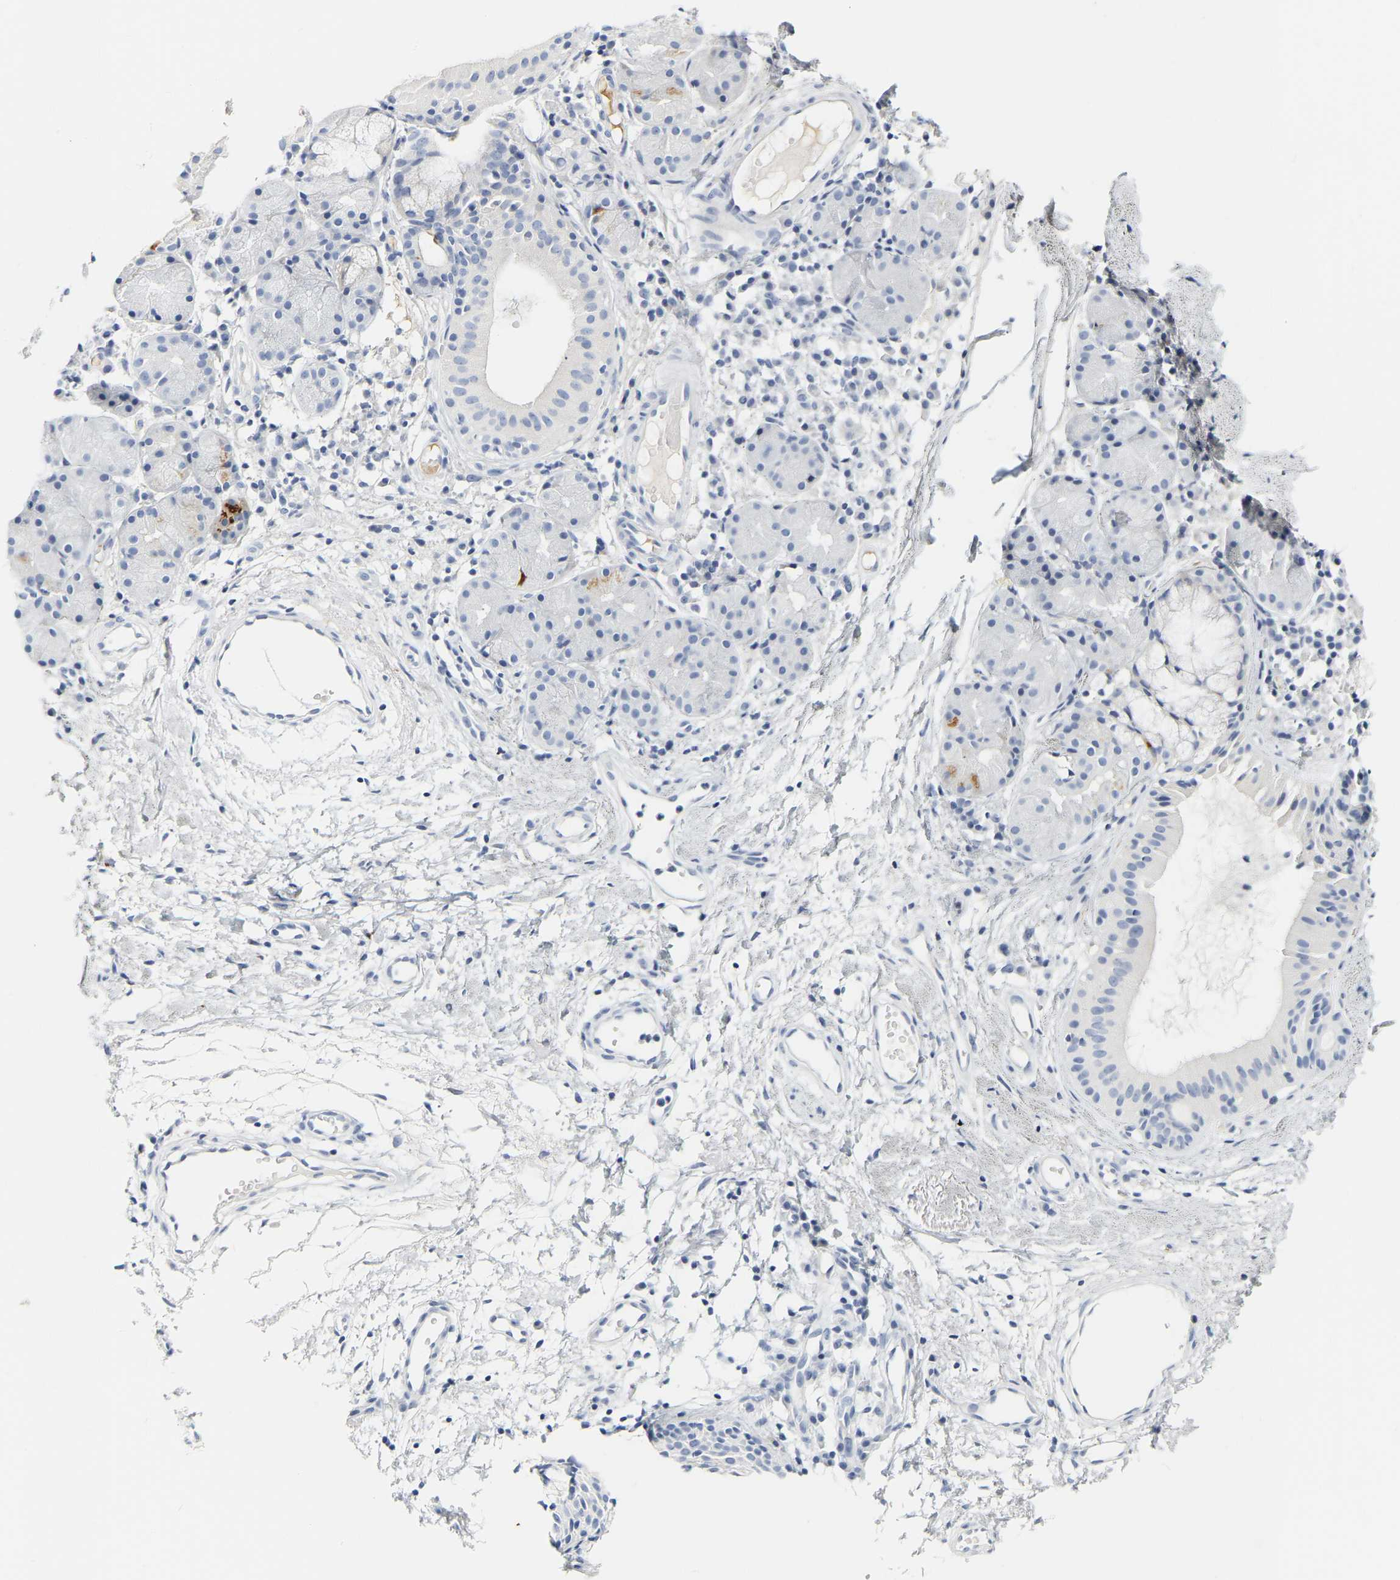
{"staining": {"intensity": "negative", "quantity": "none", "location": "none"}, "tissue": "nasopharynx", "cell_type": "Respiratory epithelial cells", "image_type": "normal", "snomed": [{"axis": "morphology", "description": "Normal tissue, NOS"}, {"axis": "morphology", "description": "Basal cell carcinoma"}, {"axis": "topography", "description": "Cartilage tissue"}, {"axis": "topography", "description": "Nasopharynx"}, {"axis": "topography", "description": "Oral tissue"}], "caption": "A histopathology image of nasopharynx stained for a protein reveals no brown staining in respiratory epithelial cells. (DAB (3,3'-diaminobenzidine) IHC, high magnification).", "gene": "GNAS", "patient": {"sex": "female", "age": 77}}